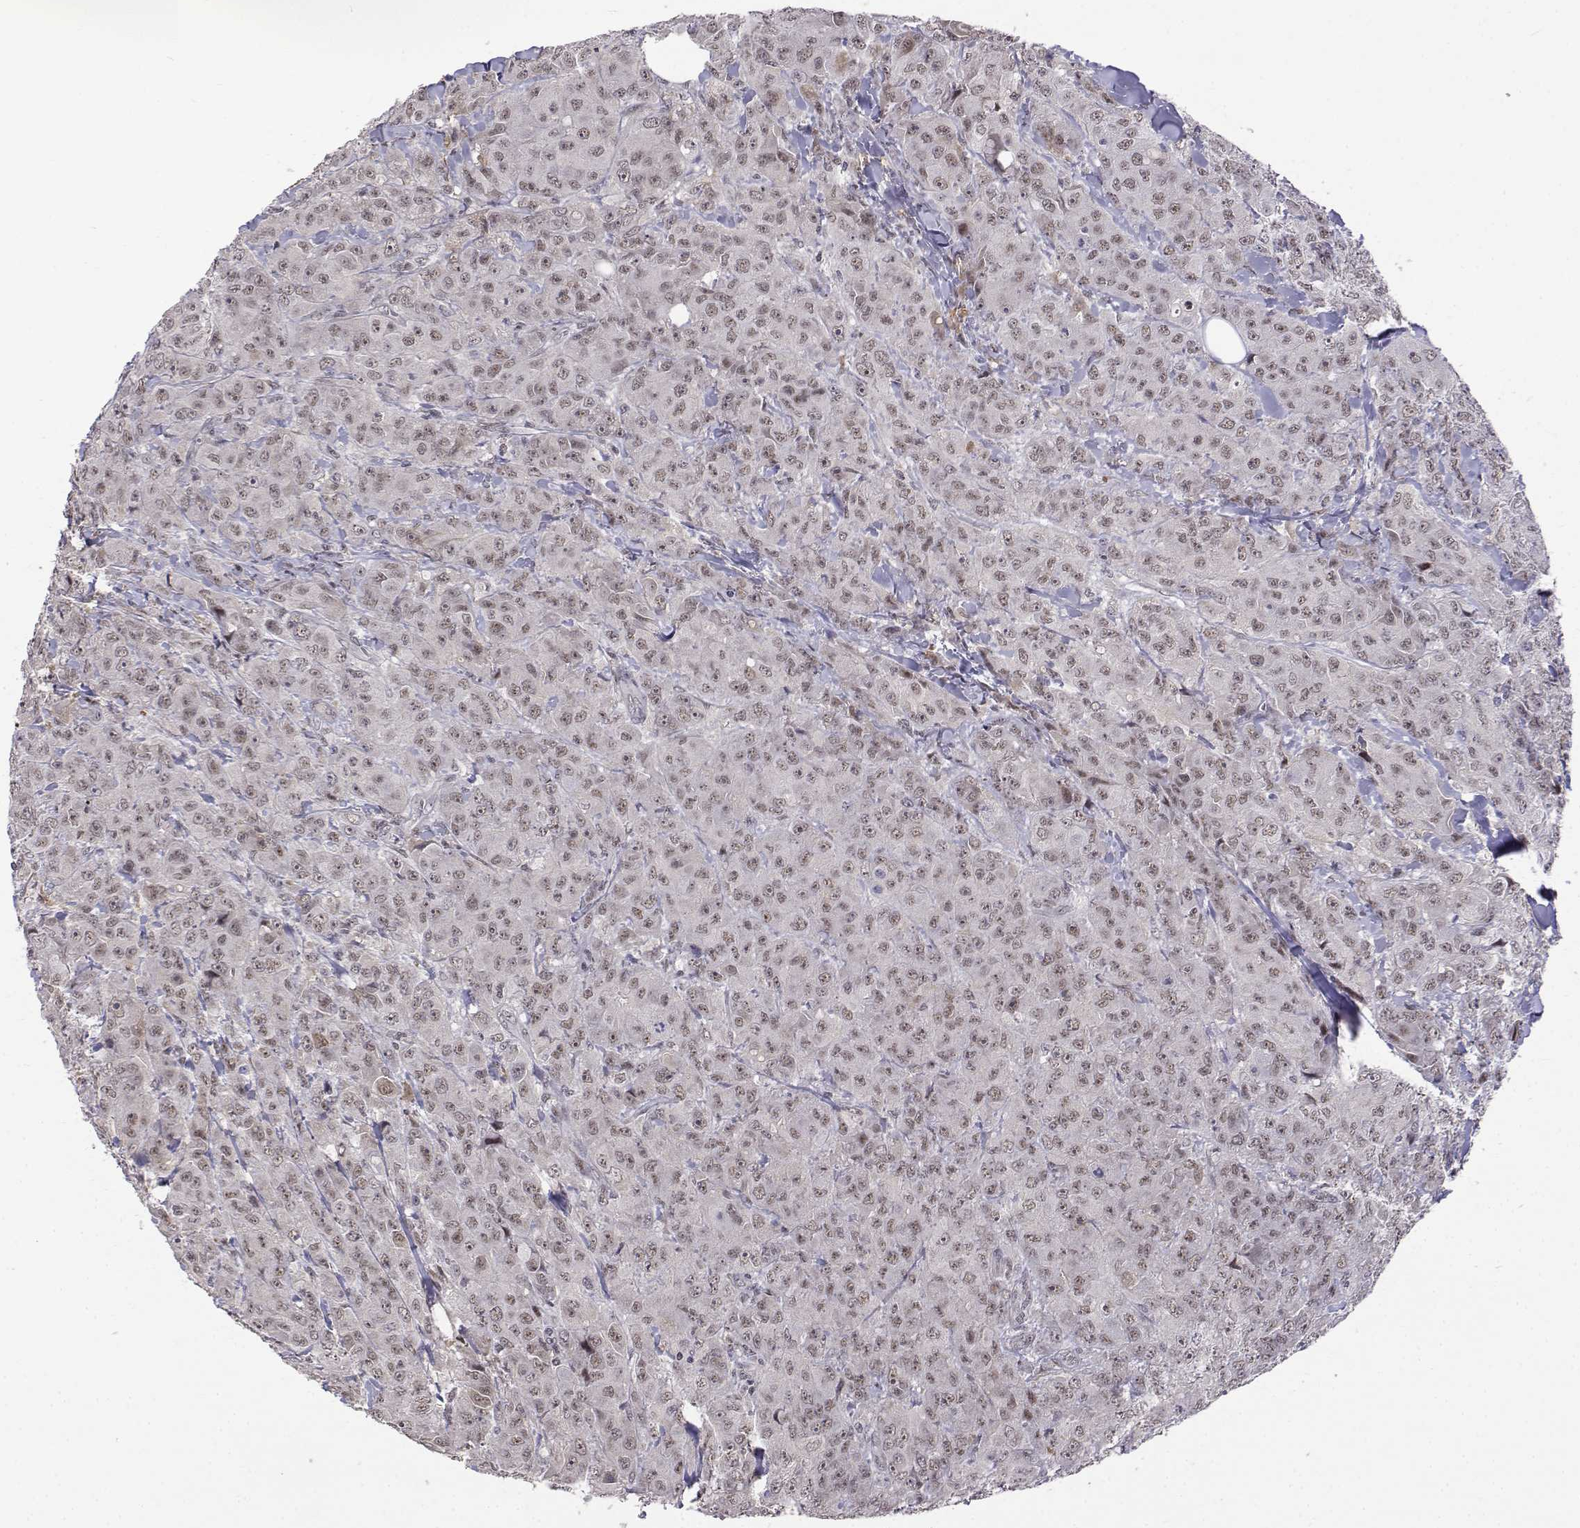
{"staining": {"intensity": "weak", "quantity": ">75%", "location": "nuclear"}, "tissue": "breast cancer", "cell_type": "Tumor cells", "image_type": "cancer", "snomed": [{"axis": "morphology", "description": "Duct carcinoma"}, {"axis": "topography", "description": "Breast"}], "caption": "A brown stain labels weak nuclear expression of a protein in breast cancer tumor cells.", "gene": "ITGA7", "patient": {"sex": "female", "age": 43}}